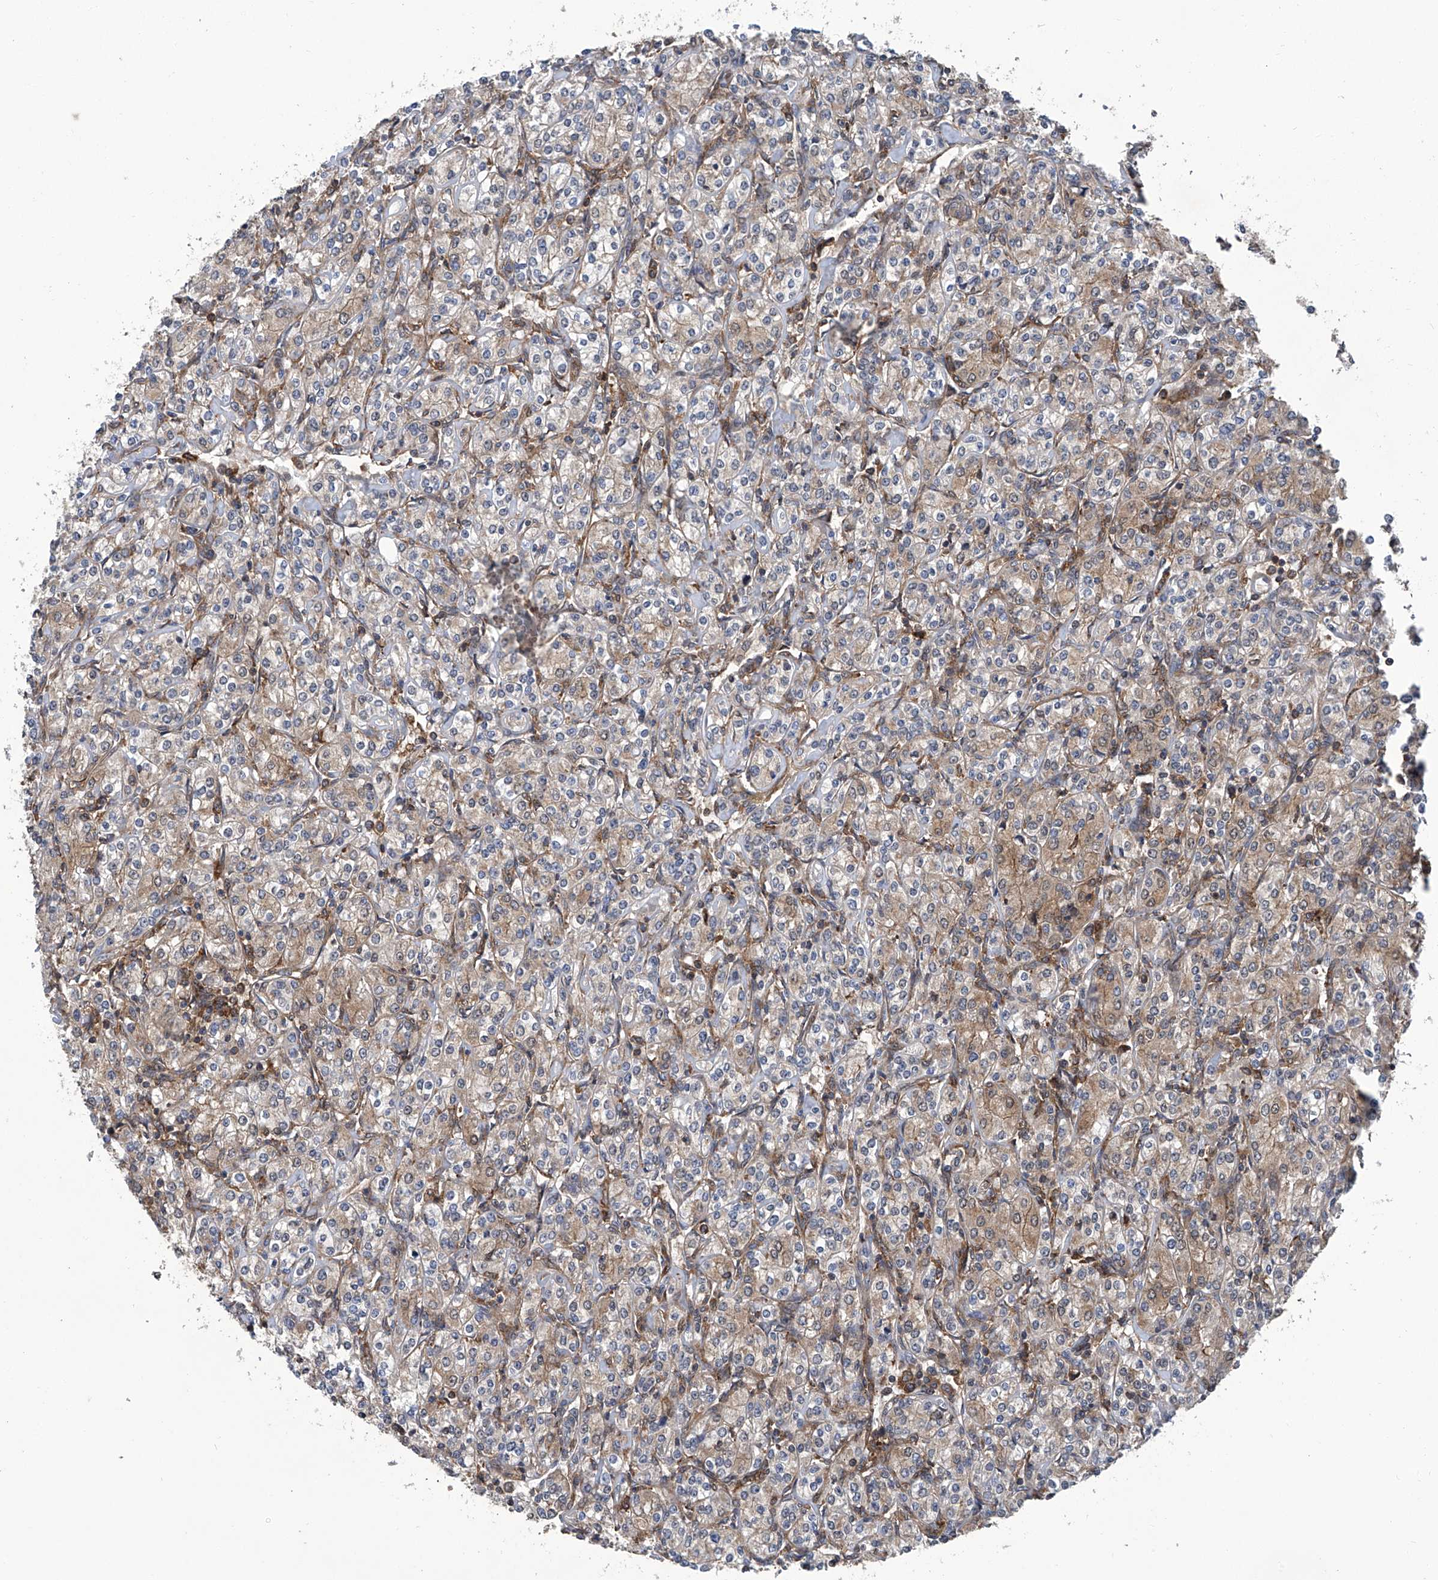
{"staining": {"intensity": "weak", "quantity": ">75%", "location": "cytoplasmic/membranous"}, "tissue": "renal cancer", "cell_type": "Tumor cells", "image_type": "cancer", "snomed": [{"axis": "morphology", "description": "Adenocarcinoma, NOS"}, {"axis": "topography", "description": "Kidney"}], "caption": "A brown stain labels weak cytoplasmic/membranous expression of a protein in adenocarcinoma (renal) tumor cells. (IHC, brightfield microscopy, high magnification).", "gene": "SMAP1", "patient": {"sex": "male", "age": 77}}